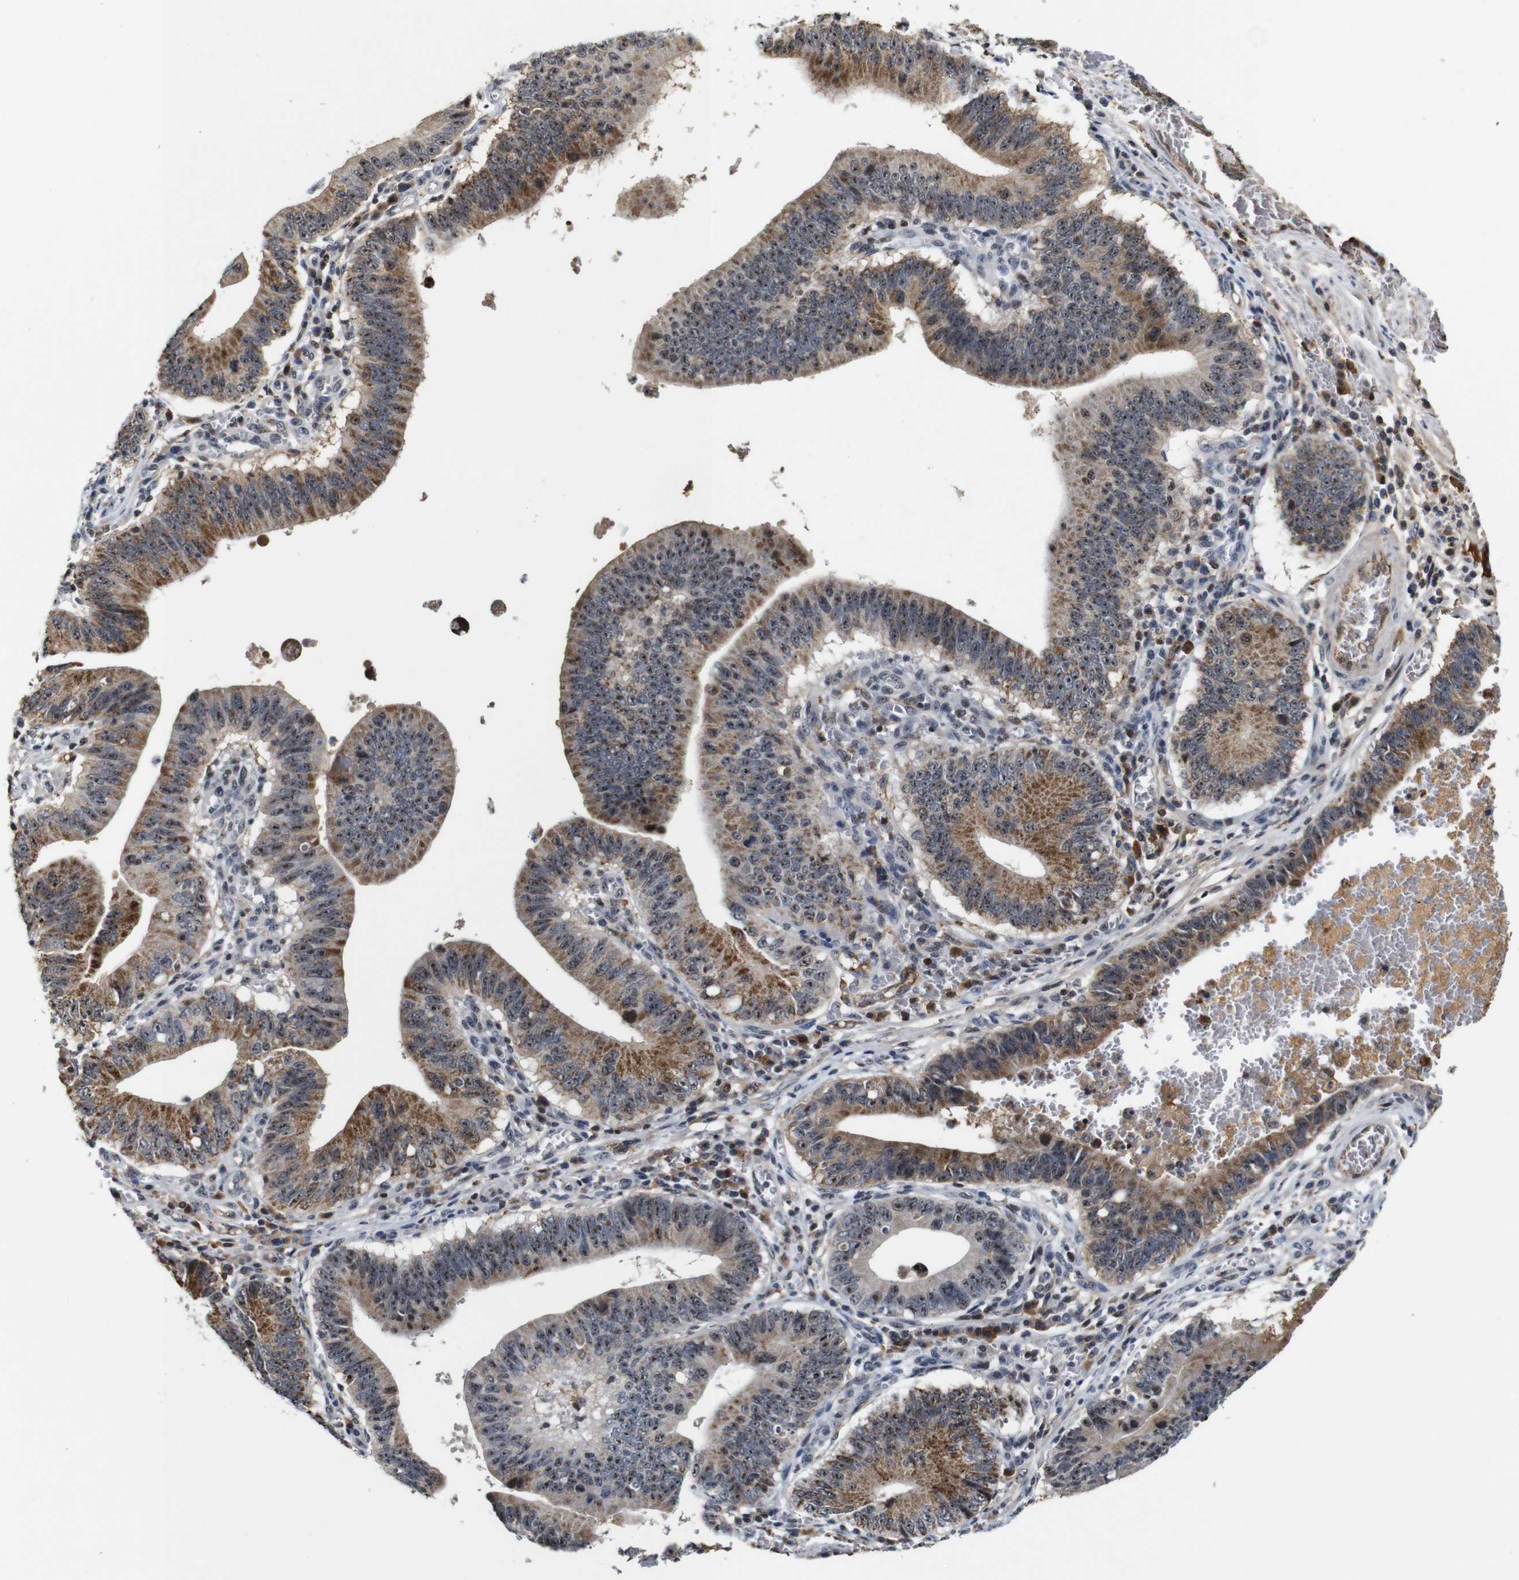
{"staining": {"intensity": "moderate", "quantity": ">75%", "location": "cytoplasmic/membranous,nuclear"}, "tissue": "stomach cancer", "cell_type": "Tumor cells", "image_type": "cancer", "snomed": [{"axis": "morphology", "description": "Adenocarcinoma, NOS"}, {"axis": "topography", "description": "Stomach"}, {"axis": "topography", "description": "Gastric cardia"}], "caption": "Immunohistochemistry (IHC) photomicrograph of stomach adenocarcinoma stained for a protein (brown), which displays medium levels of moderate cytoplasmic/membranous and nuclear staining in approximately >75% of tumor cells.", "gene": "MYC", "patient": {"sex": "male", "age": 59}}